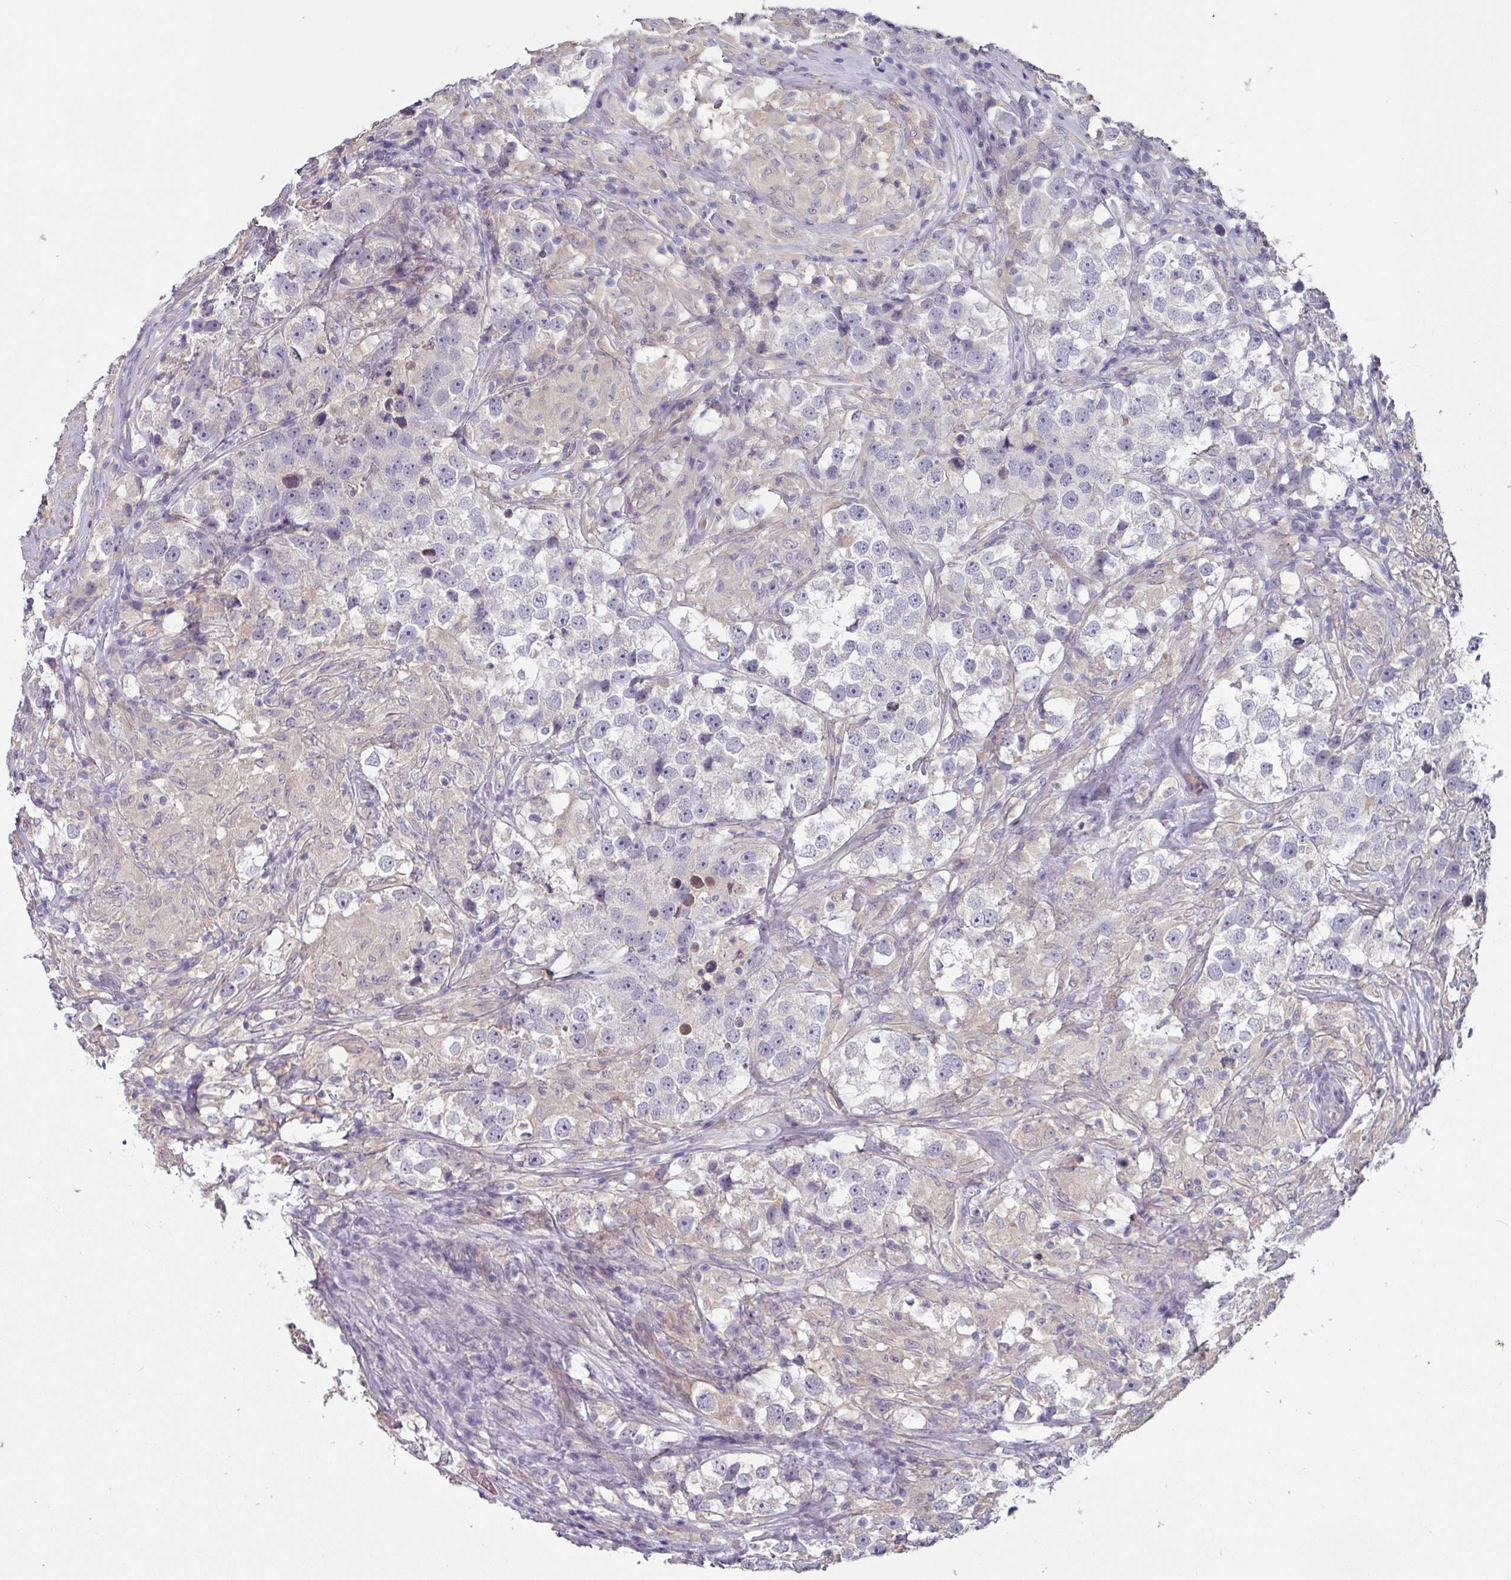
{"staining": {"intensity": "negative", "quantity": "none", "location": "none"}, "tissue": "testis cancer", "cell_type": "Tumor cells", "image_type": "cancer", "snomed": [{"axis": "morphology", "description": "Seminoma, NOS"}, {"axis": "topography", "description": "Testis"}], "caption": "A histopathology image of human seminoma (testis) is negative for staining in tumor cells.", "gene": "SLC5A10", "patient": {"sex": "male", "age": 46}}